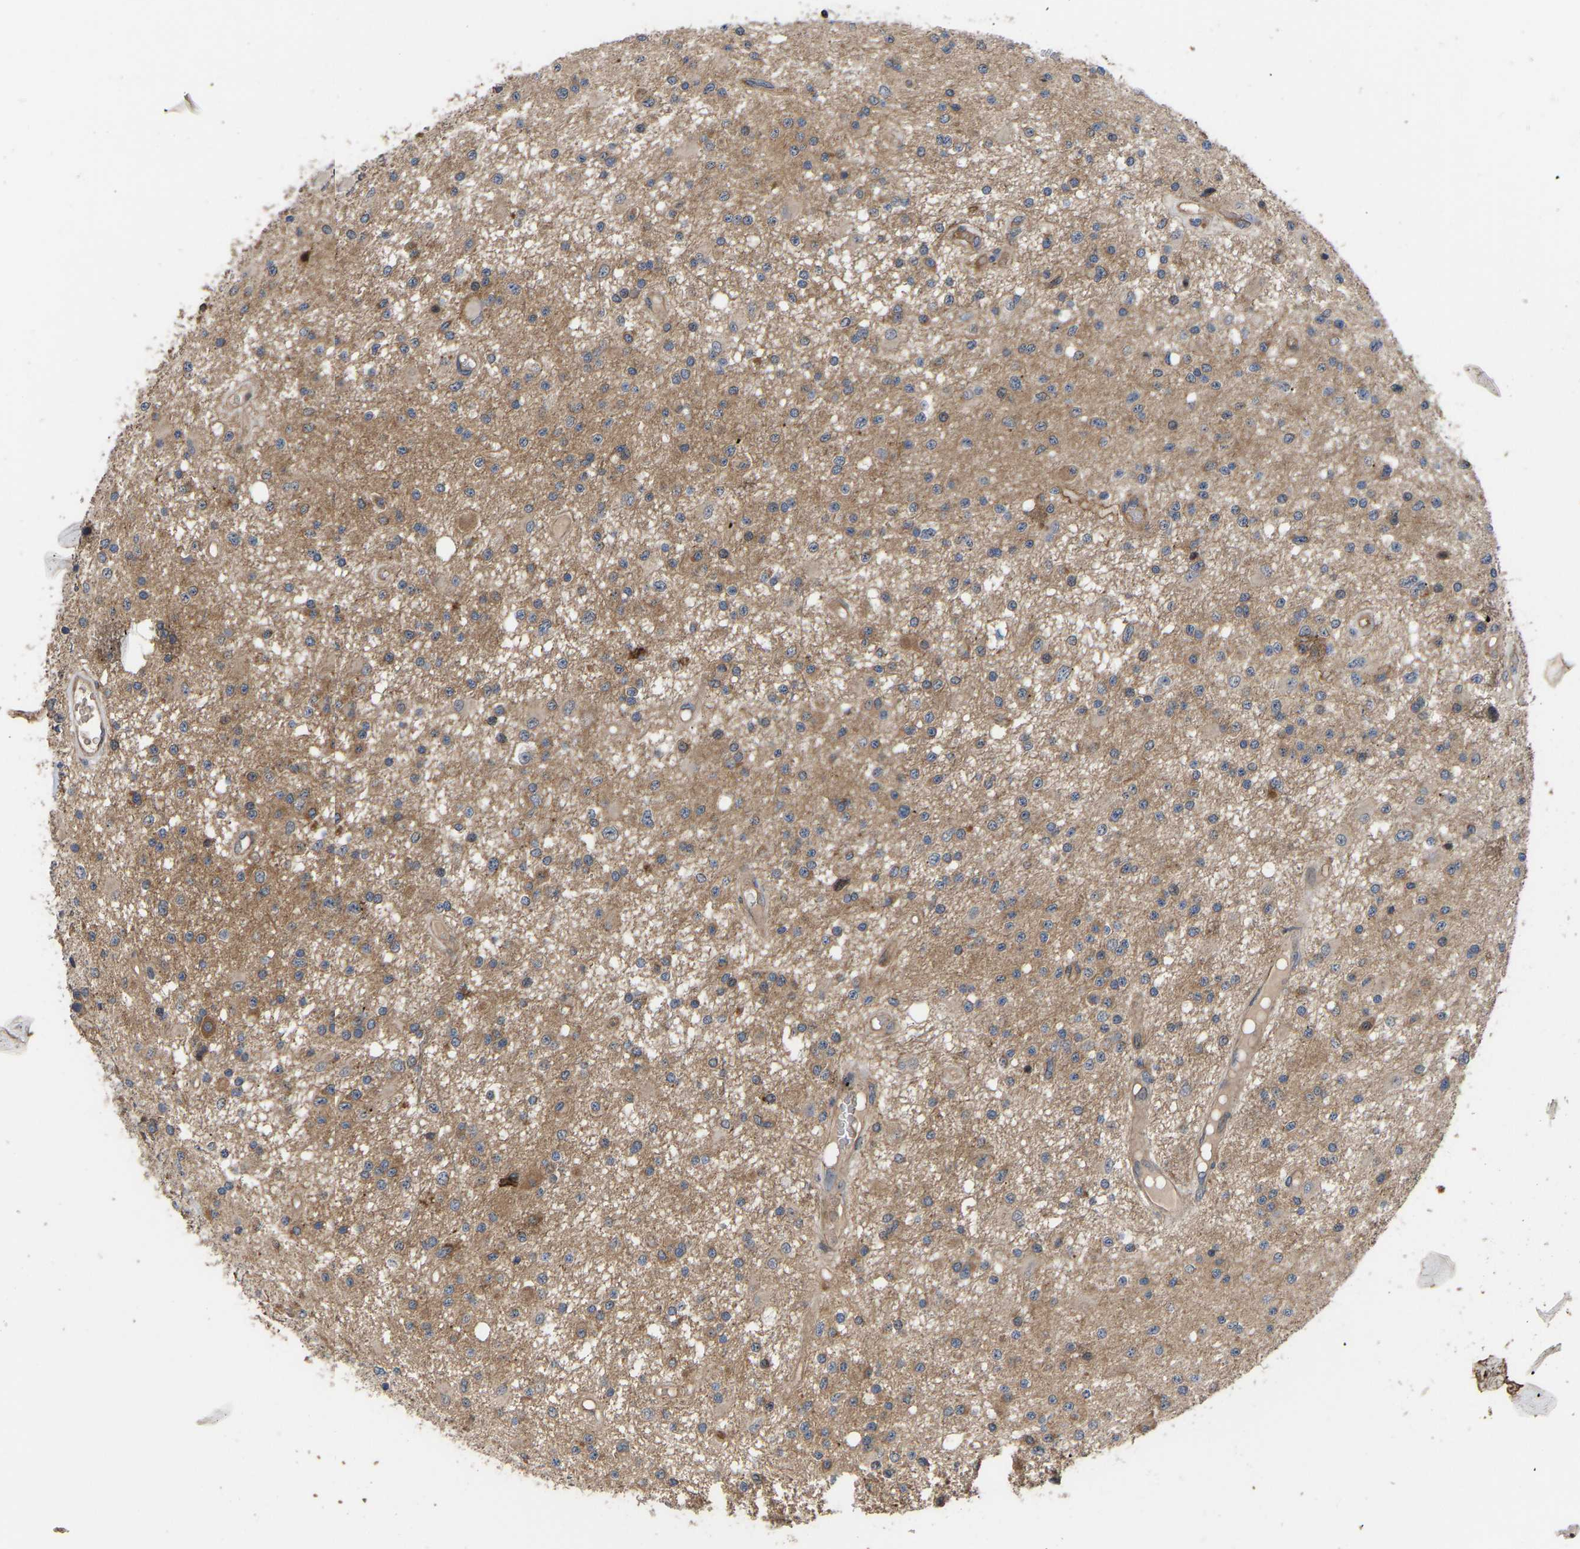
{"staining": {"intensity": "moderate", "quantity": ">75%", "location": "cytoplasmic/membranous"}, "tissue": "glioma", "cell_type": "Tumor cells", "image_type": "cancer", "snomed": [{"axis": "morphology", "description": "Glioma, malignant, Low grade"}, {"axis": "topography", "description": "Brain"}], "caption": "There is medium levels of moderate cytoplasmic/membranous expression in tumor cells of malignant glioma (low-grade), as demonstrated by immunohistochemical staining (brown color).", "gene": "STAU1", "patient": {"sex": "male", "age": 58}}